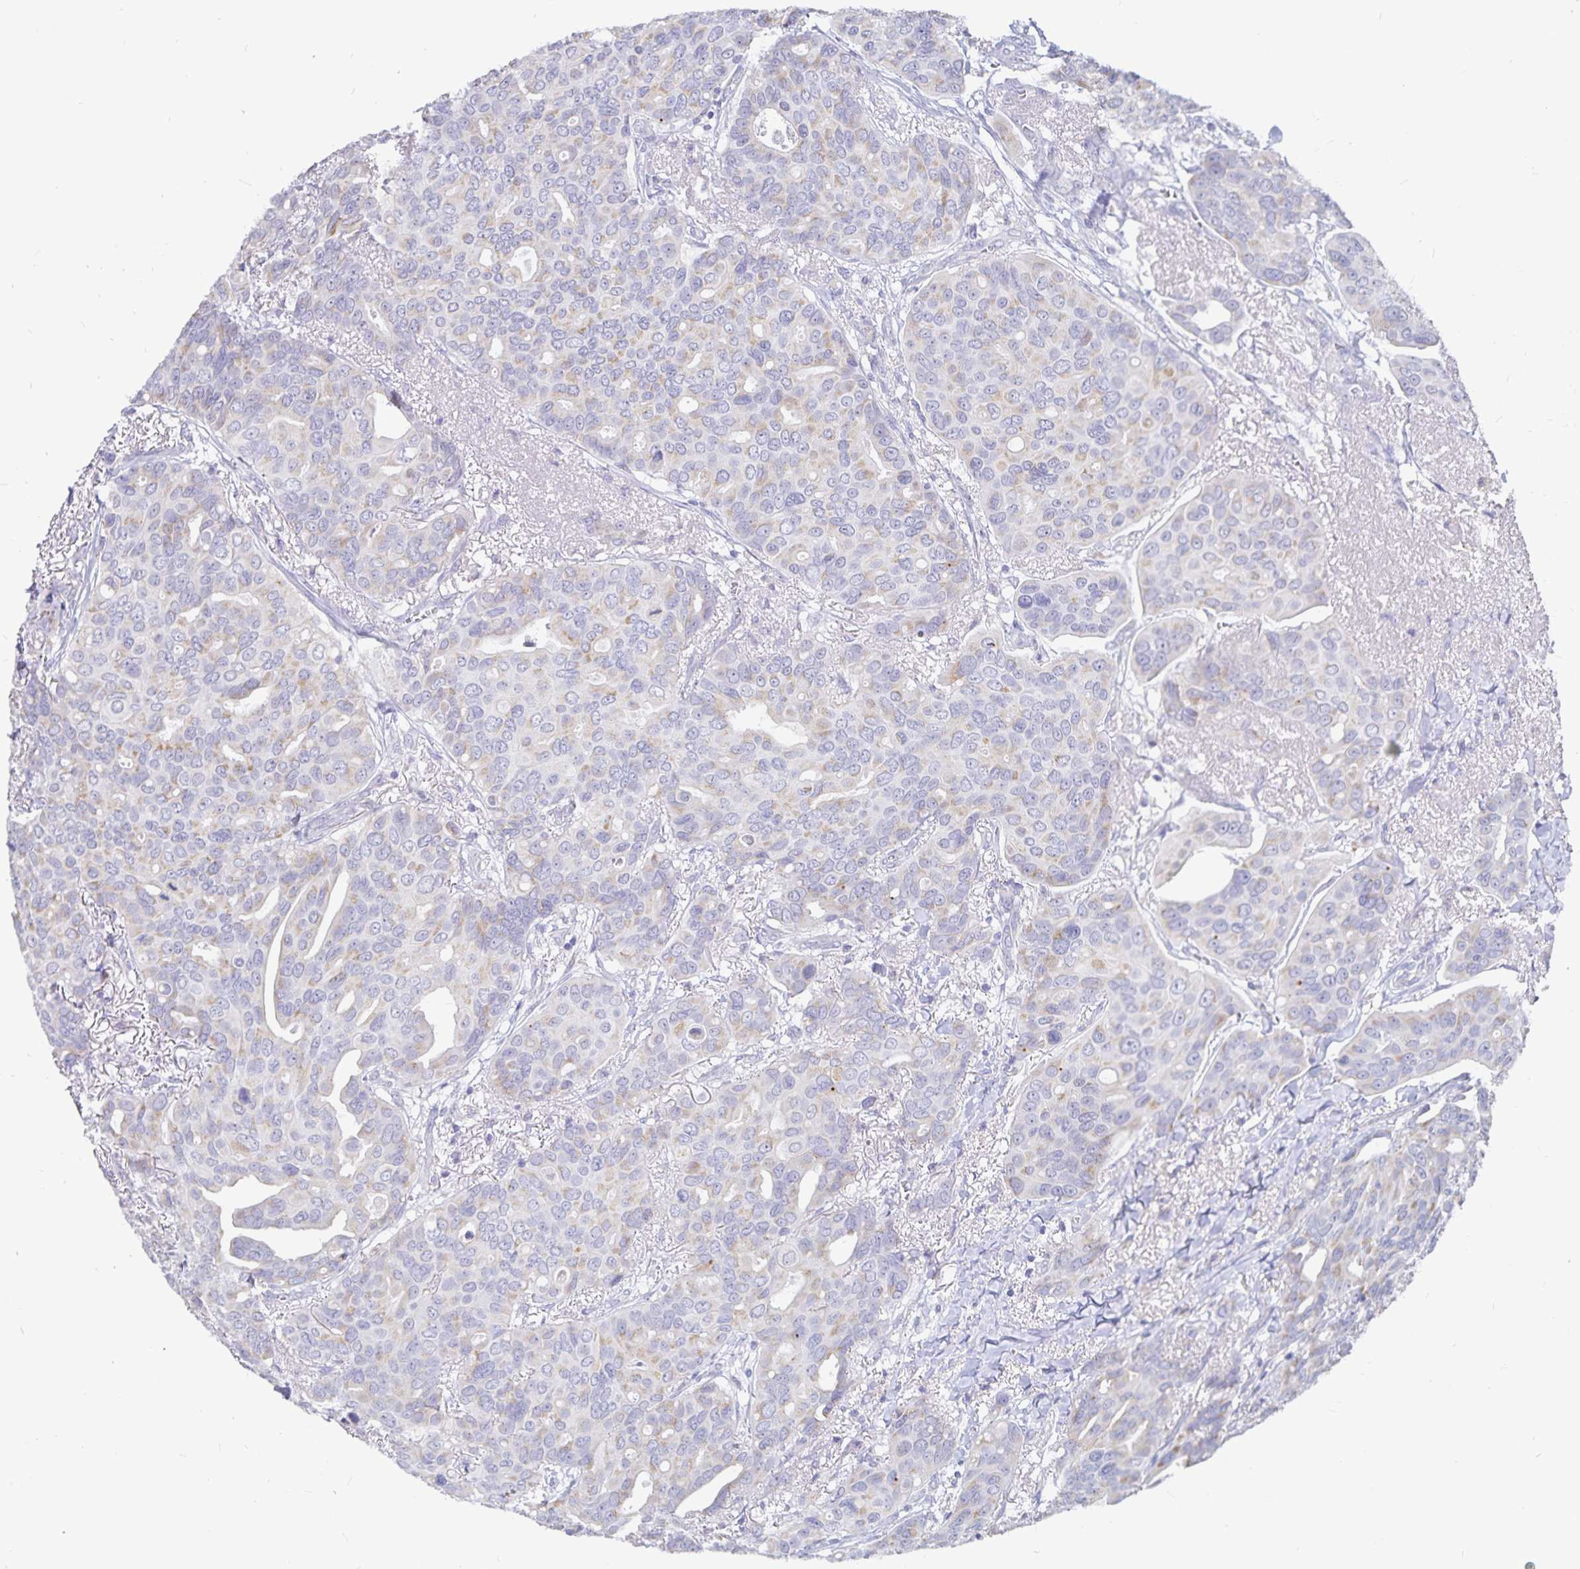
{"staining": {"intensity": "weak", "quantity": "25%-75%", "location": "cytoplasmic/membranous"}, "tissue": "breast cancer", "cell_type": "Tumor cells", "image_type": "cancer", "snomed": [{"axis": "morphology", "description": "Duct carcinoma"}, {"axis": "topography", "description": "Breast"}], "caption": "Breast cancer (infiltrating ductal carcinoma) tissue reveals weak cytoplasmic/membranous staining in about 25%-75% of tumor cells, visualized by immunohistochemistry.", "gene": "PKHD1", "patient": {"sex": "female", "age": 54}}